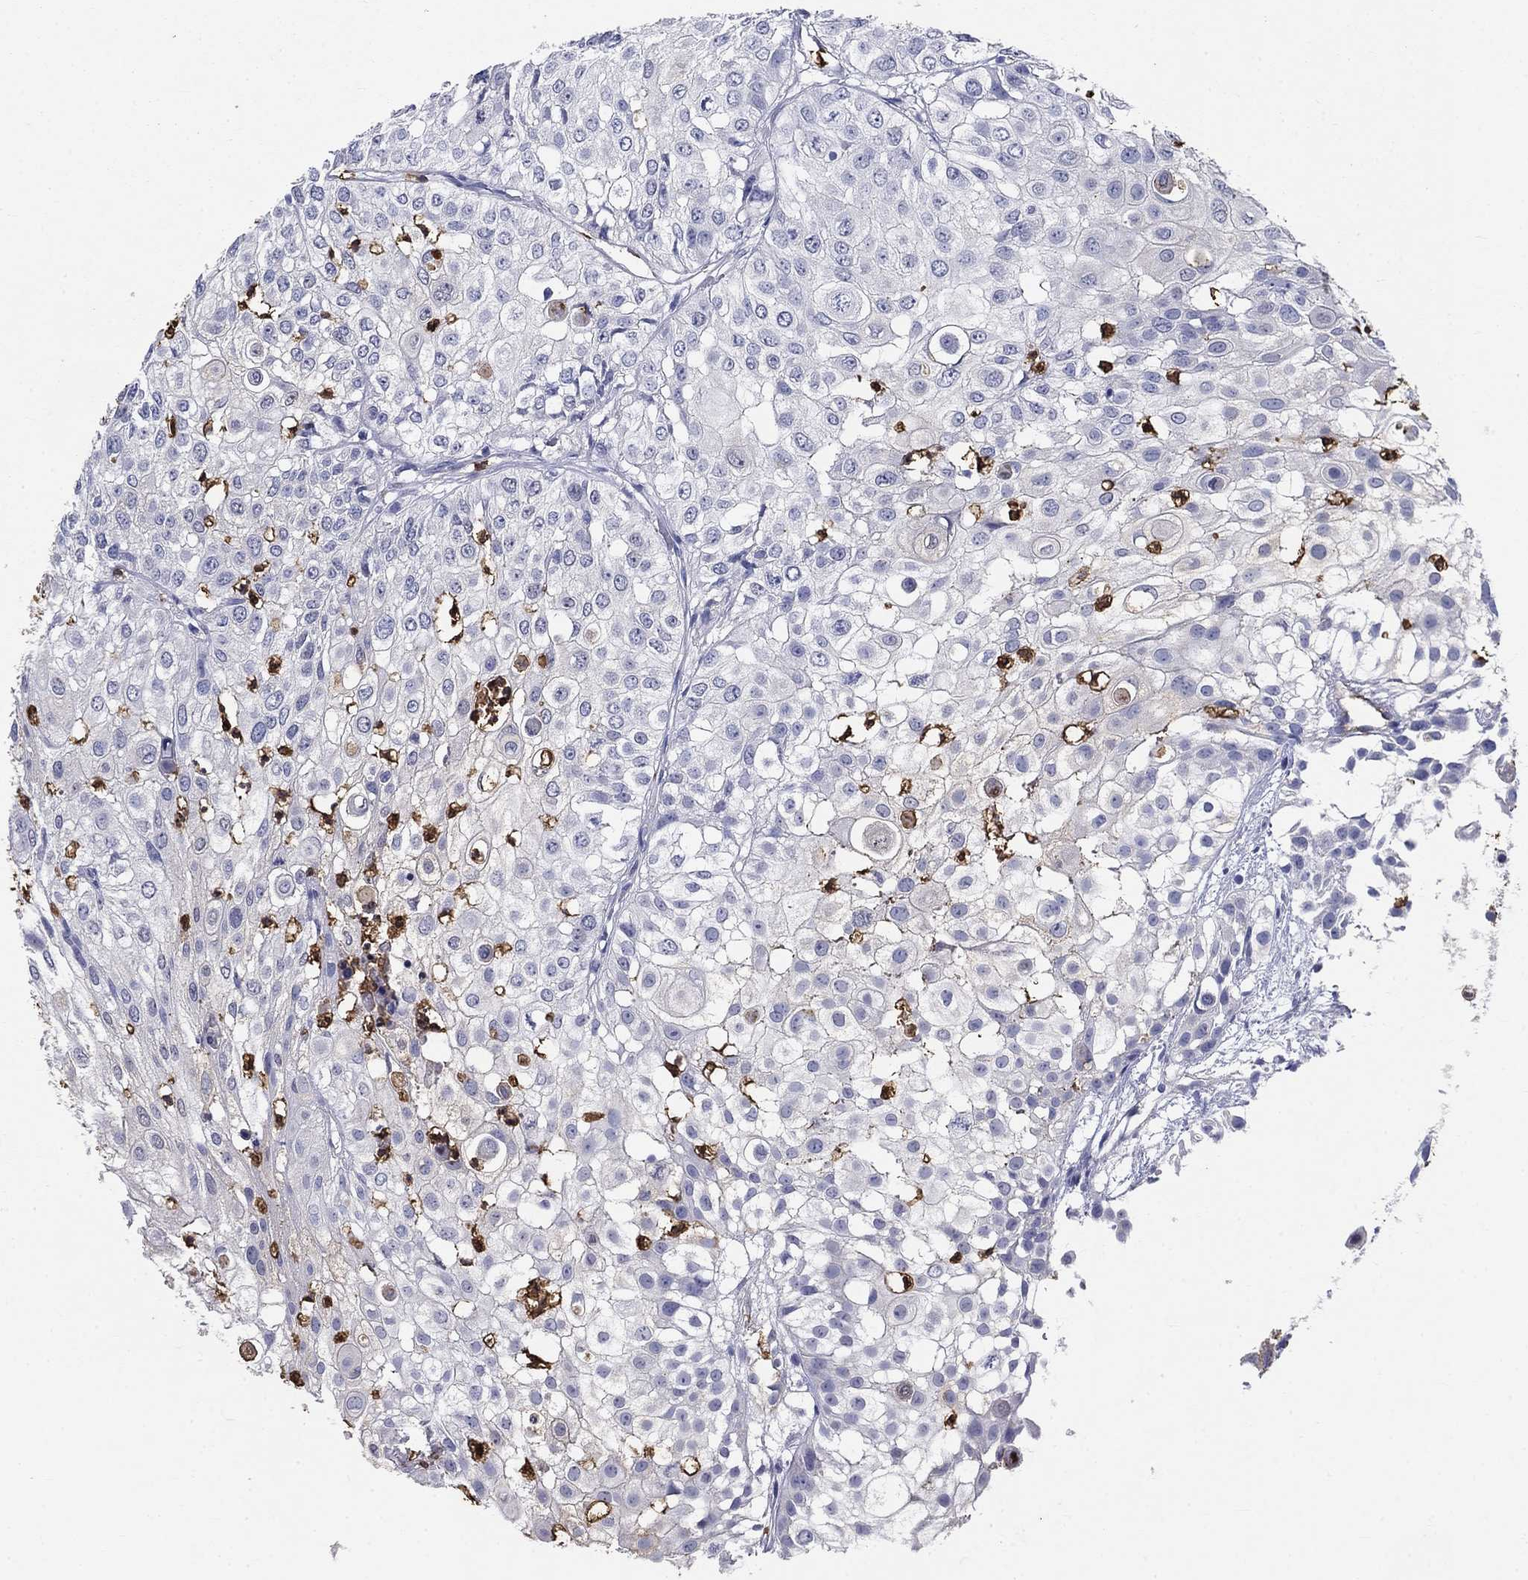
{"staining": {"intensity": "negative", "quantity": "none", "location": "none"}, "tissue": "urothelial cancer", "cell_type": "Tumor cells", "image_type": "cancer", "snomed": [{"axis": "morphology", "description": "Urothelial carcinoma, High grade"}, {"axis": "topography", "description": "Urinary bladder"}], "caption": "Immunohistochemistry (IHC) image of neoplastic tissue: high-grade urothelial carcinoma stained with DAB (3,3'-diaminobenzidine) shows no significant protein staining in tumor cells.", "gene": "IGSF8", "patient": {"sex": "female", "age": 79}}